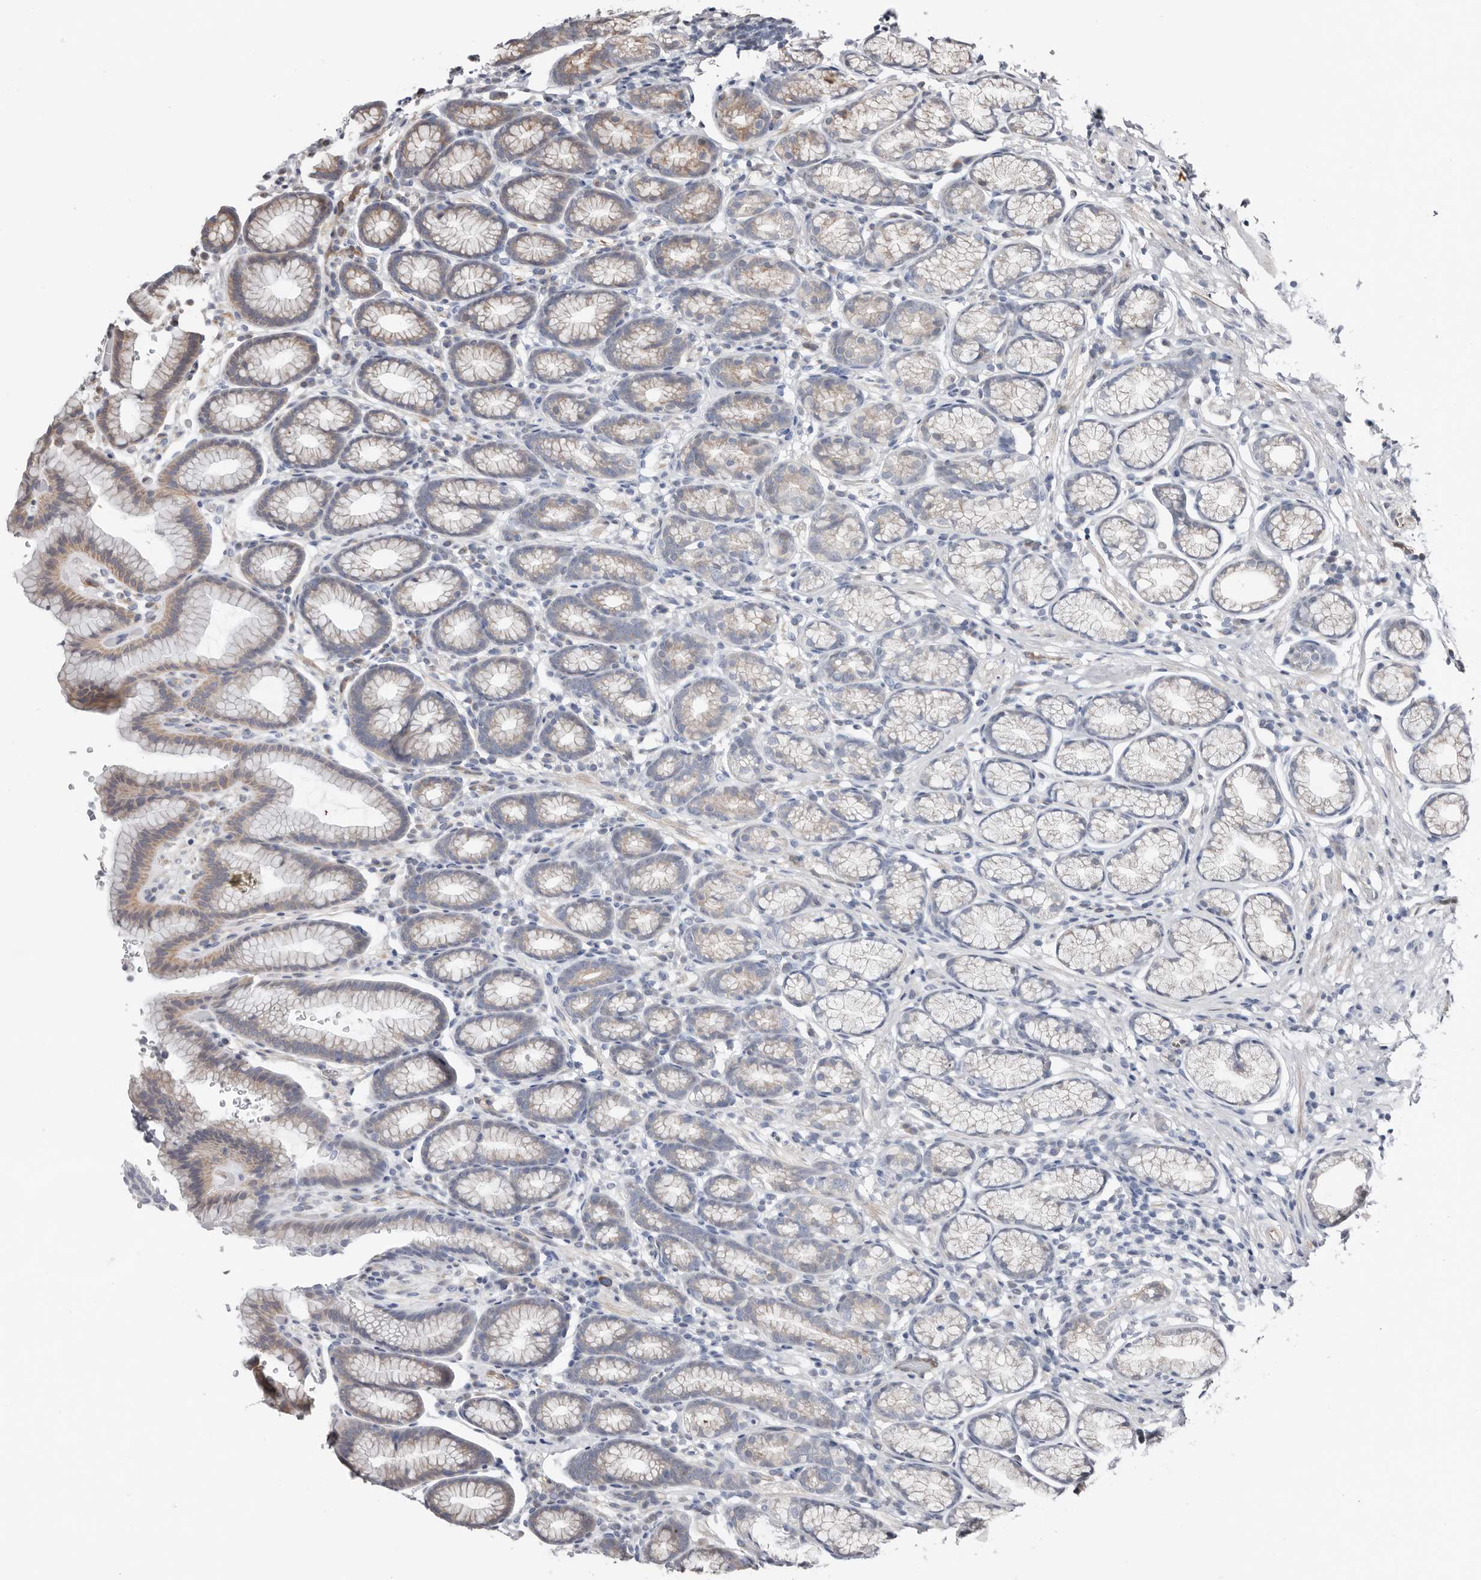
{"staining": {"intensity": "weak", "quantity": "<25%", "location": "cytoplasmic/membranous"}, "tissue": "stomach", "cell_type": "Glandular cells", "image_type": "normal", "snomed": [{"axis": "morphology", "description": "Normal tissue, NOS"}, {"axis": "topography", "description": "Stomach"}], "caption": "Immunohistochemical staining of benign stomach demonstrates no significant expression in glandular cells. (DAB (3,3'-diaminobenzidine) immunohistochemistry (IHC) with hematoxylin counter stain).", "gene": "ASRGL1", "patient": {"sex": "male", "age": 42}}